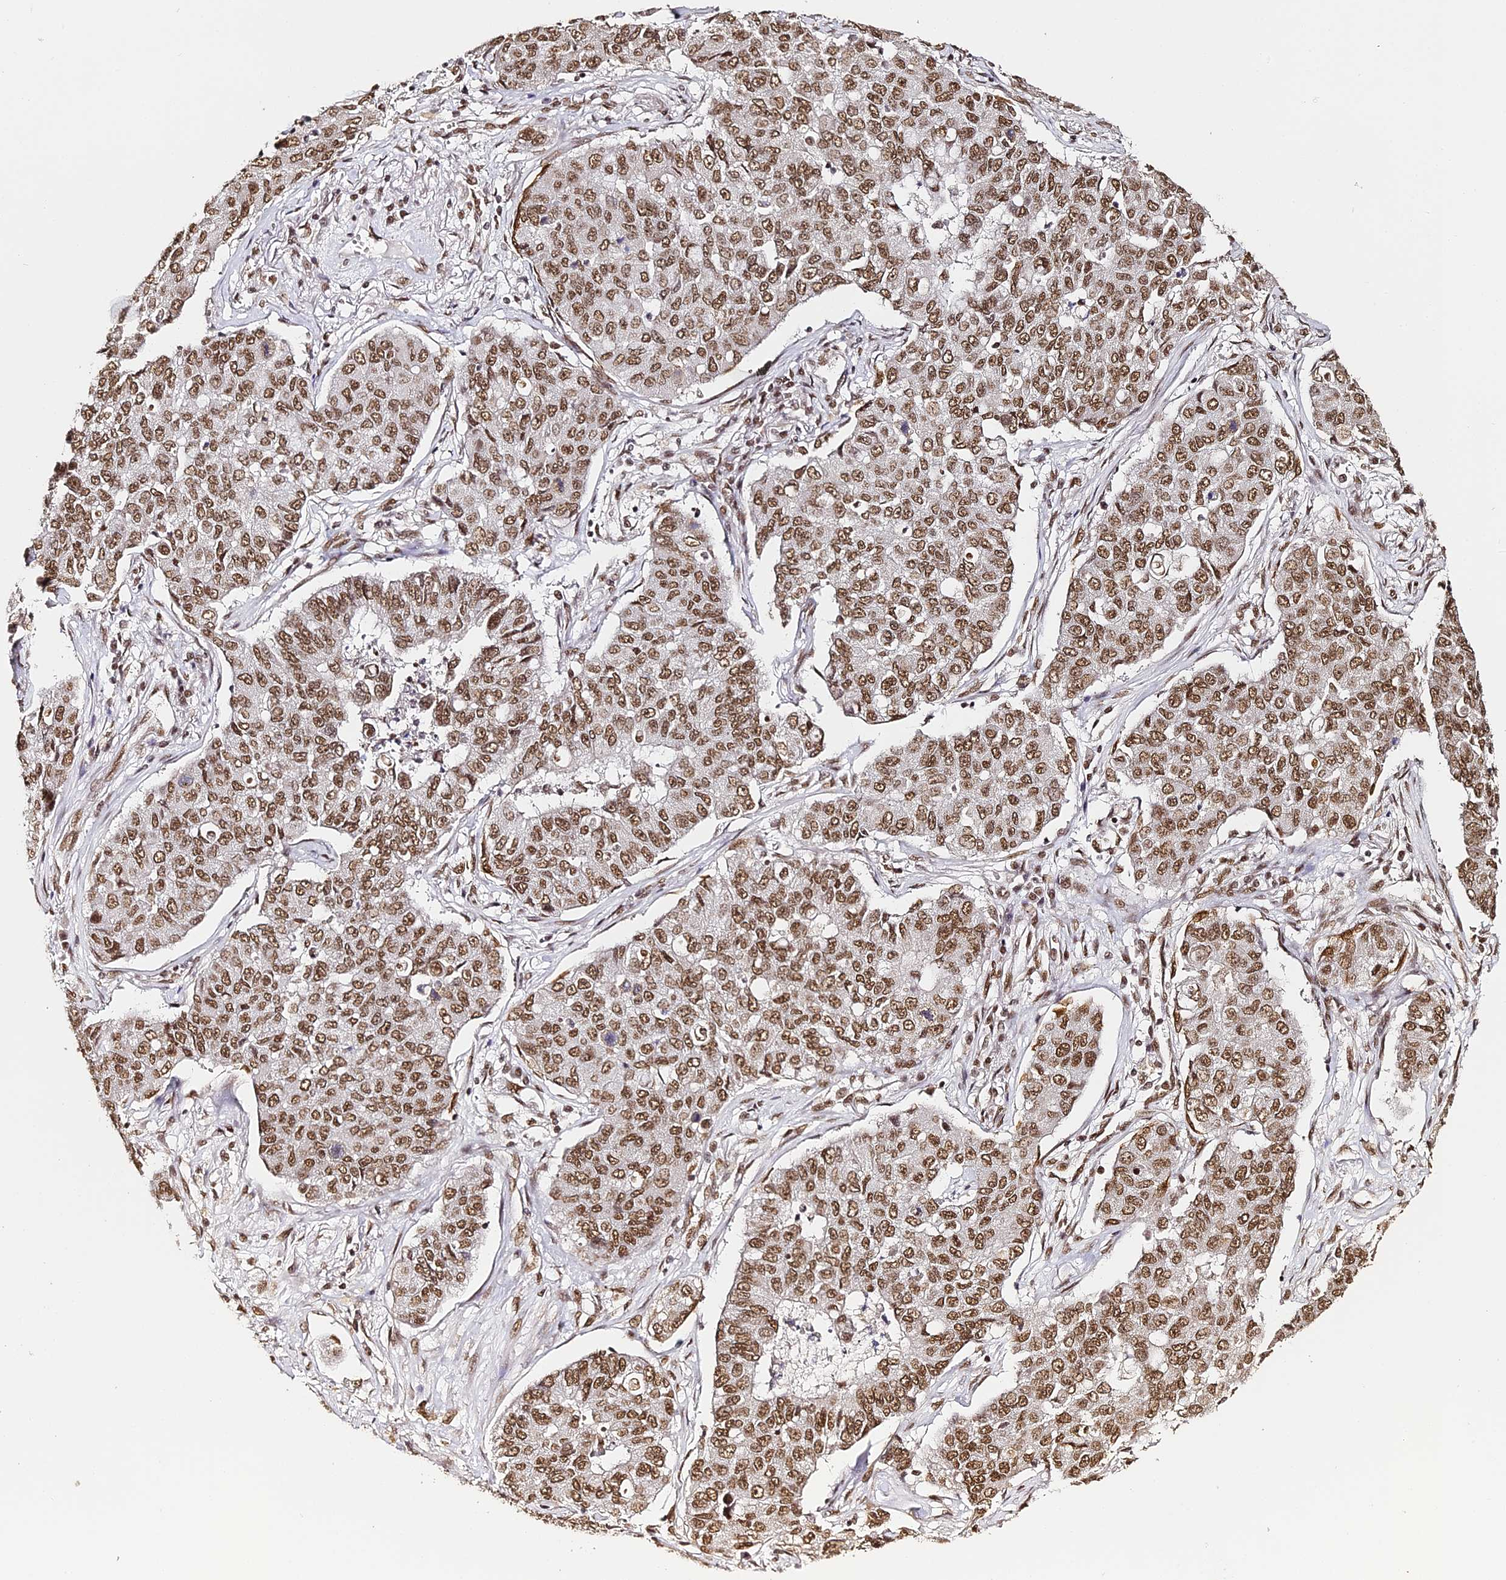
{"staining": {"intensity": "moderate", "quantity": ">75%", "location": "nuclear"}, "tissue": "lung cancer", "cell_type": "Tumor cells", "image_type": "cancer", "snomed": [{"axis": "morphology", "description": "Squamous cell carcinoma, NOS"}, {"axis": "topography", "description": "Lung"}], "caption": "This micrograph displays squamous cell carcinoma (lung) stained with immunohistochemistry (IHC) to label a protein in brown. The nuclear of tumor cells show moderate positivity for the protein. Nuclei are counter-stained blue.", "gene": "HNRNPA1", "patient": {"sex": "male", "age": 74}}